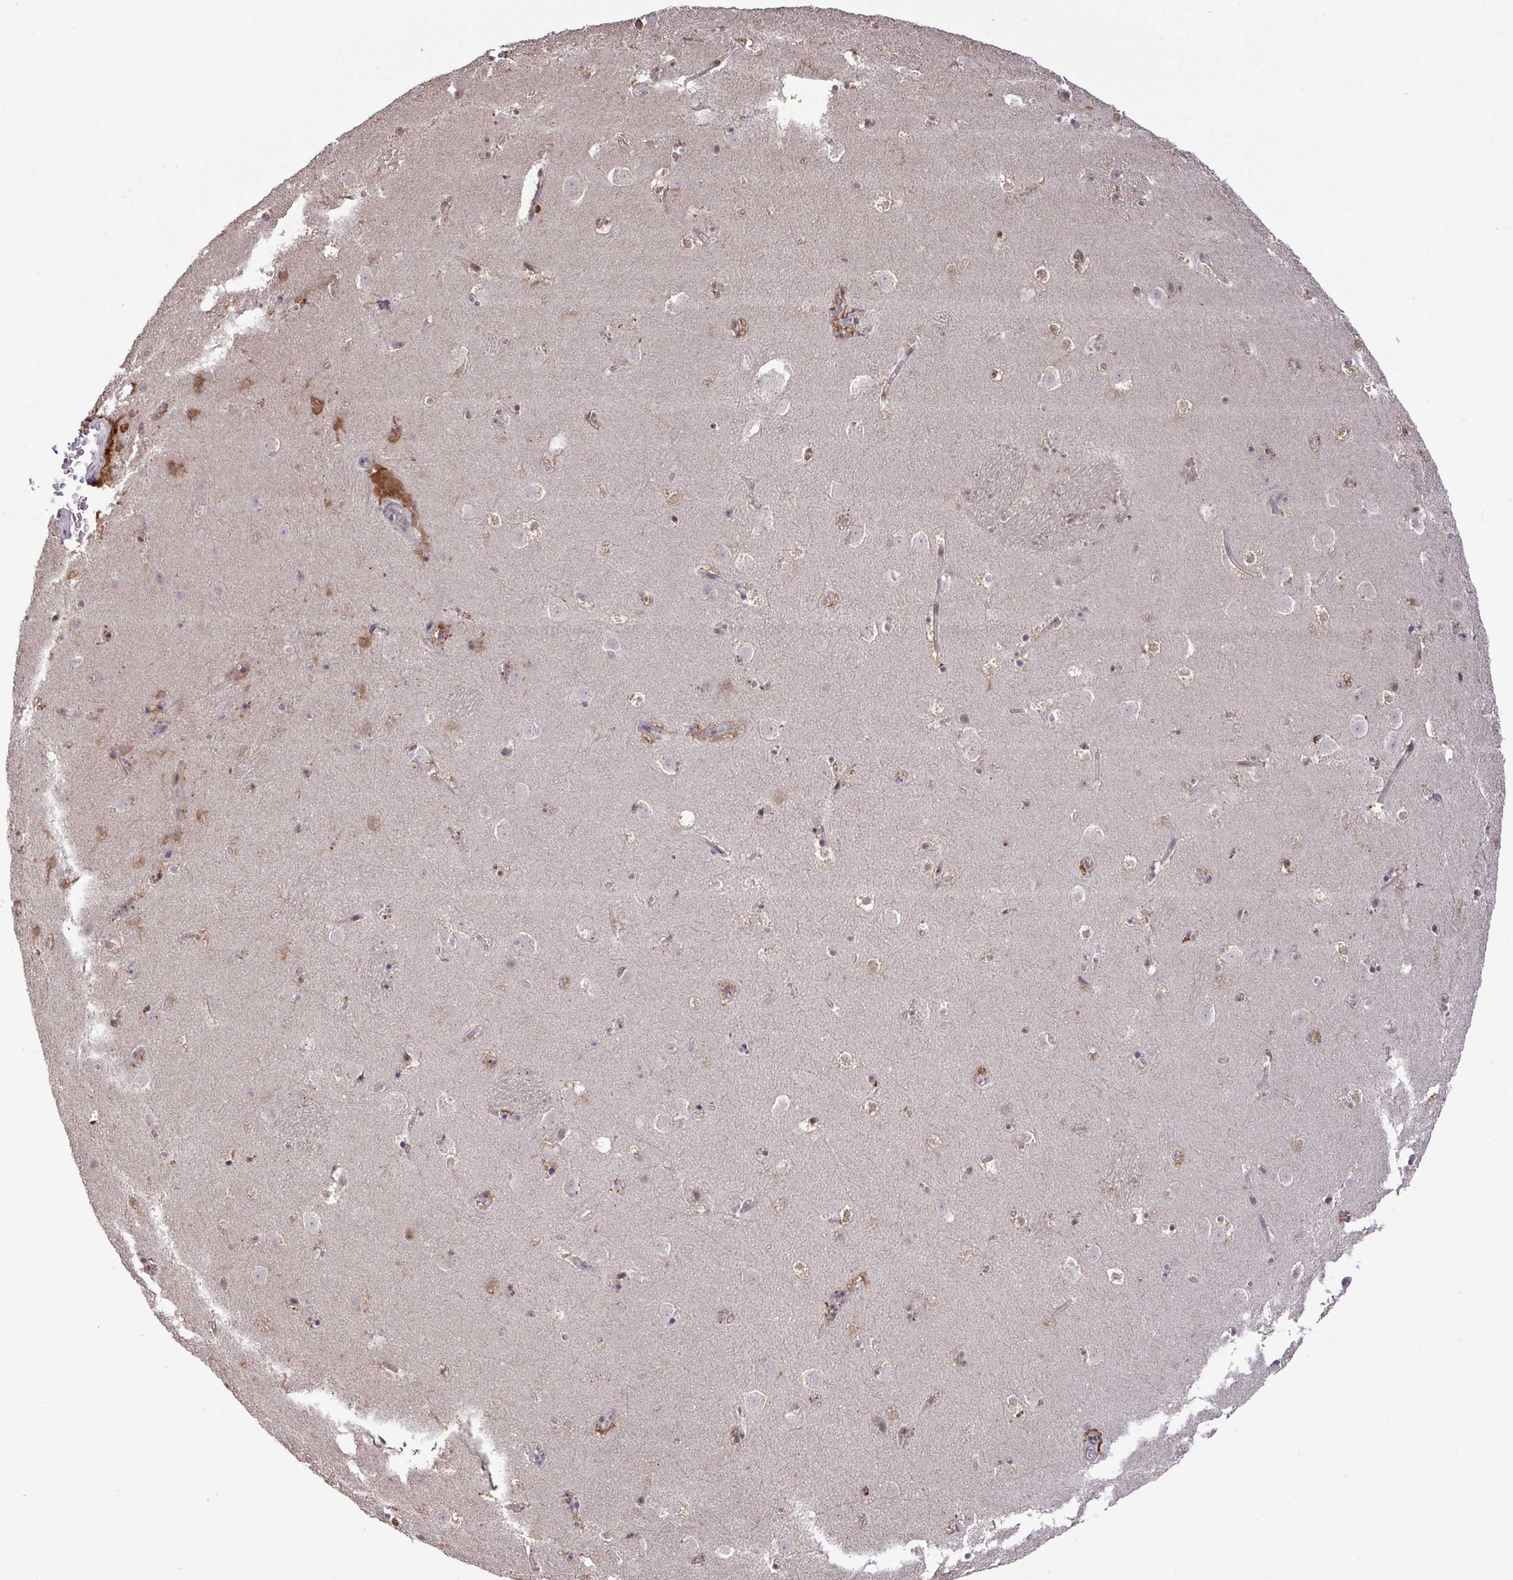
{"staining": {"intensity": "negative", "quantity": "none", "location": "none"}, "tissue": "caudate", "cell_type": "Glial cells", "image_type": "normal", "snomed": [{"axis": "morphology", "description": "Normal tissue, NOS"}, {"axis": "topography", "description": "Lateral ventricle wall"}], "caption": "This is an IHC photomicrograph of unremarkable human caudate. There is no staining in glial cells.", "gene": "C12orf57", "patient": {"sex": "male", "age": 37}}